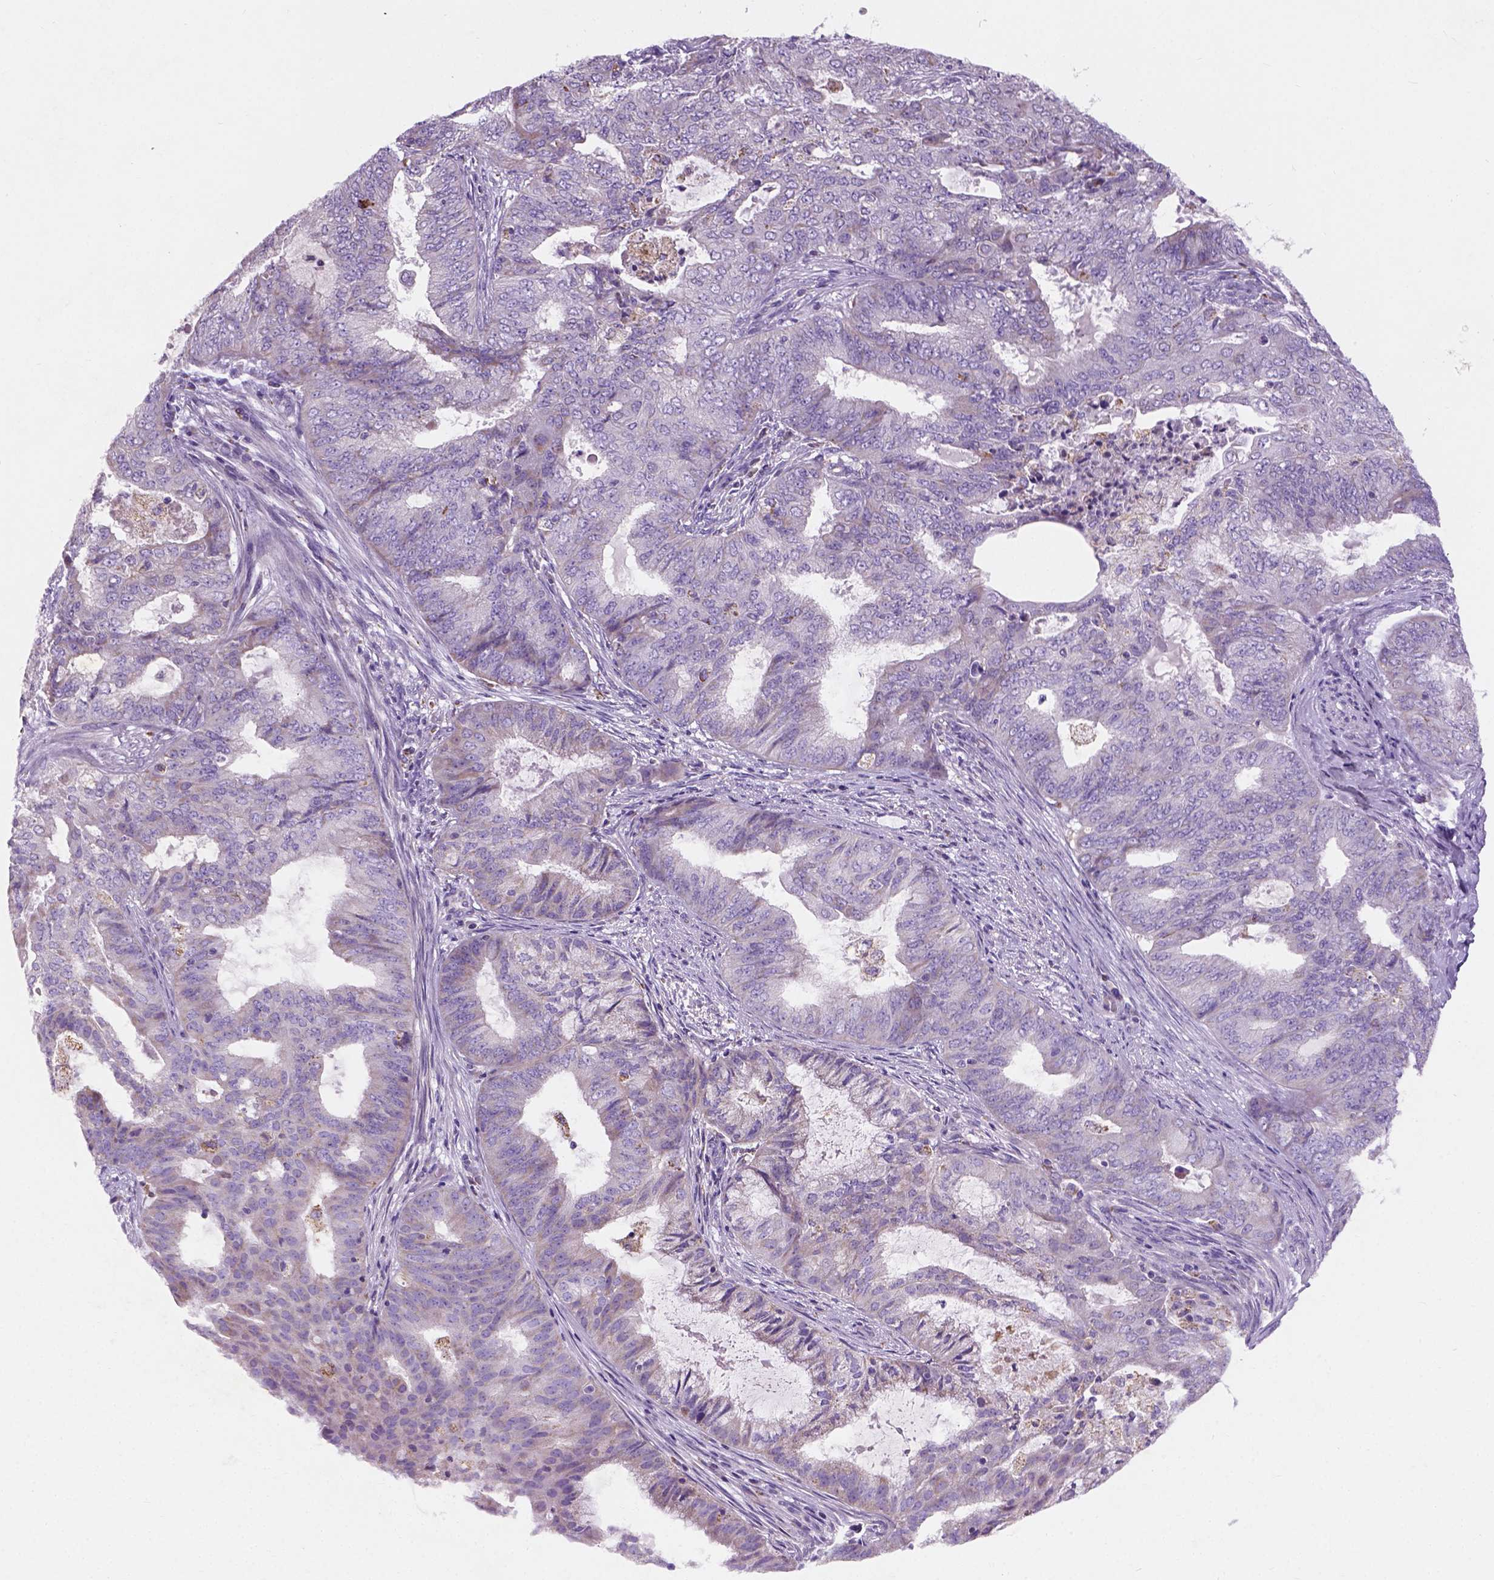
{"staining": {"intensity": "negative", "quantity": "none", "location": "none"}, "tissue": "endometrial cancer", "cell_type": "Tumor cells", "image_type": "cancer", "snomed": [{"axis": "morphology", "description": "Adenocarcinoma, NOS"}, {"axis": "topography", "description": "Endometrium"}], "caption": "This is an immunohistochemistry micrograph of human endometrial cancer. There is no positivity in tumor cells.", "gene": "CHODL", "patient": {"sex": "female", "age": 62}}